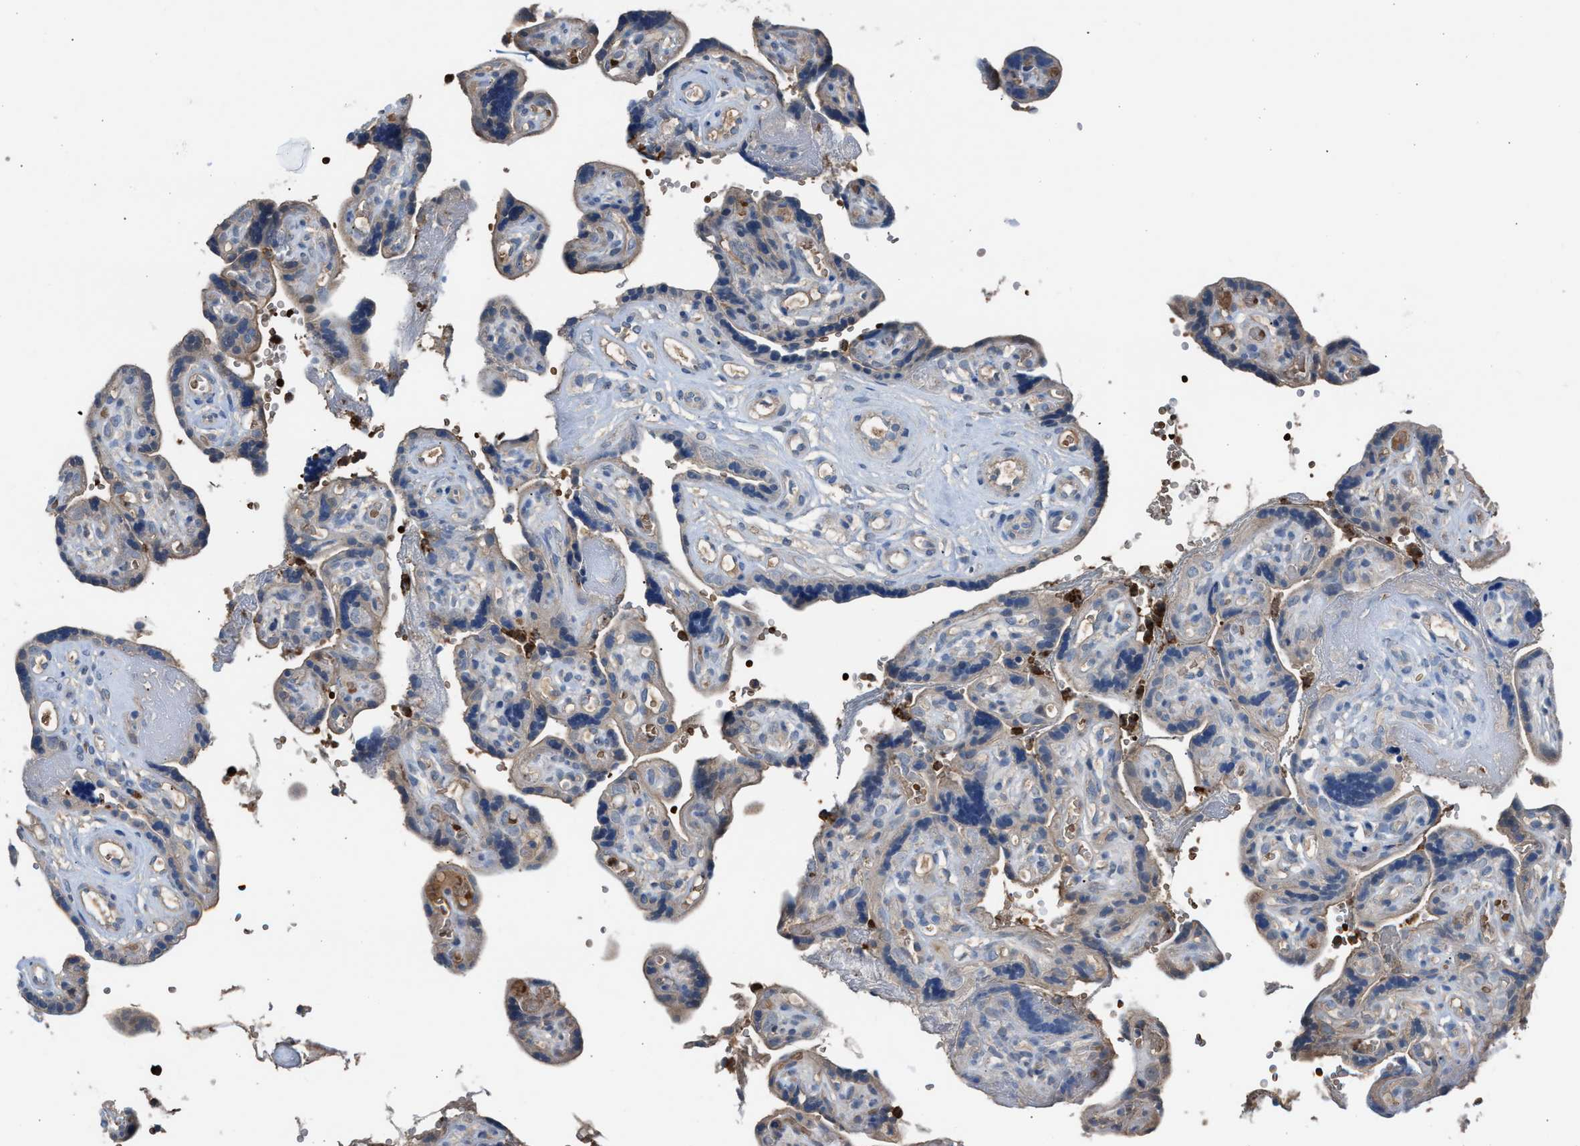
{"staining": {"intensity": "negative", "quantity": "none", "location": "none"}, "tissue": "placenta", "cell_type": "Decidual cells", "image_type": "normal", "snomed": [{"axis": "morphology", "description": "Normal tissue, NOS"}, {"axis": "topography", "description": "Placenta"}], "caption": "An image of placenta stained for a protein reveals no brown staining in decidual cells.", "gene": "CFAP77", "patient": {"sex": "female", "age": 30}}